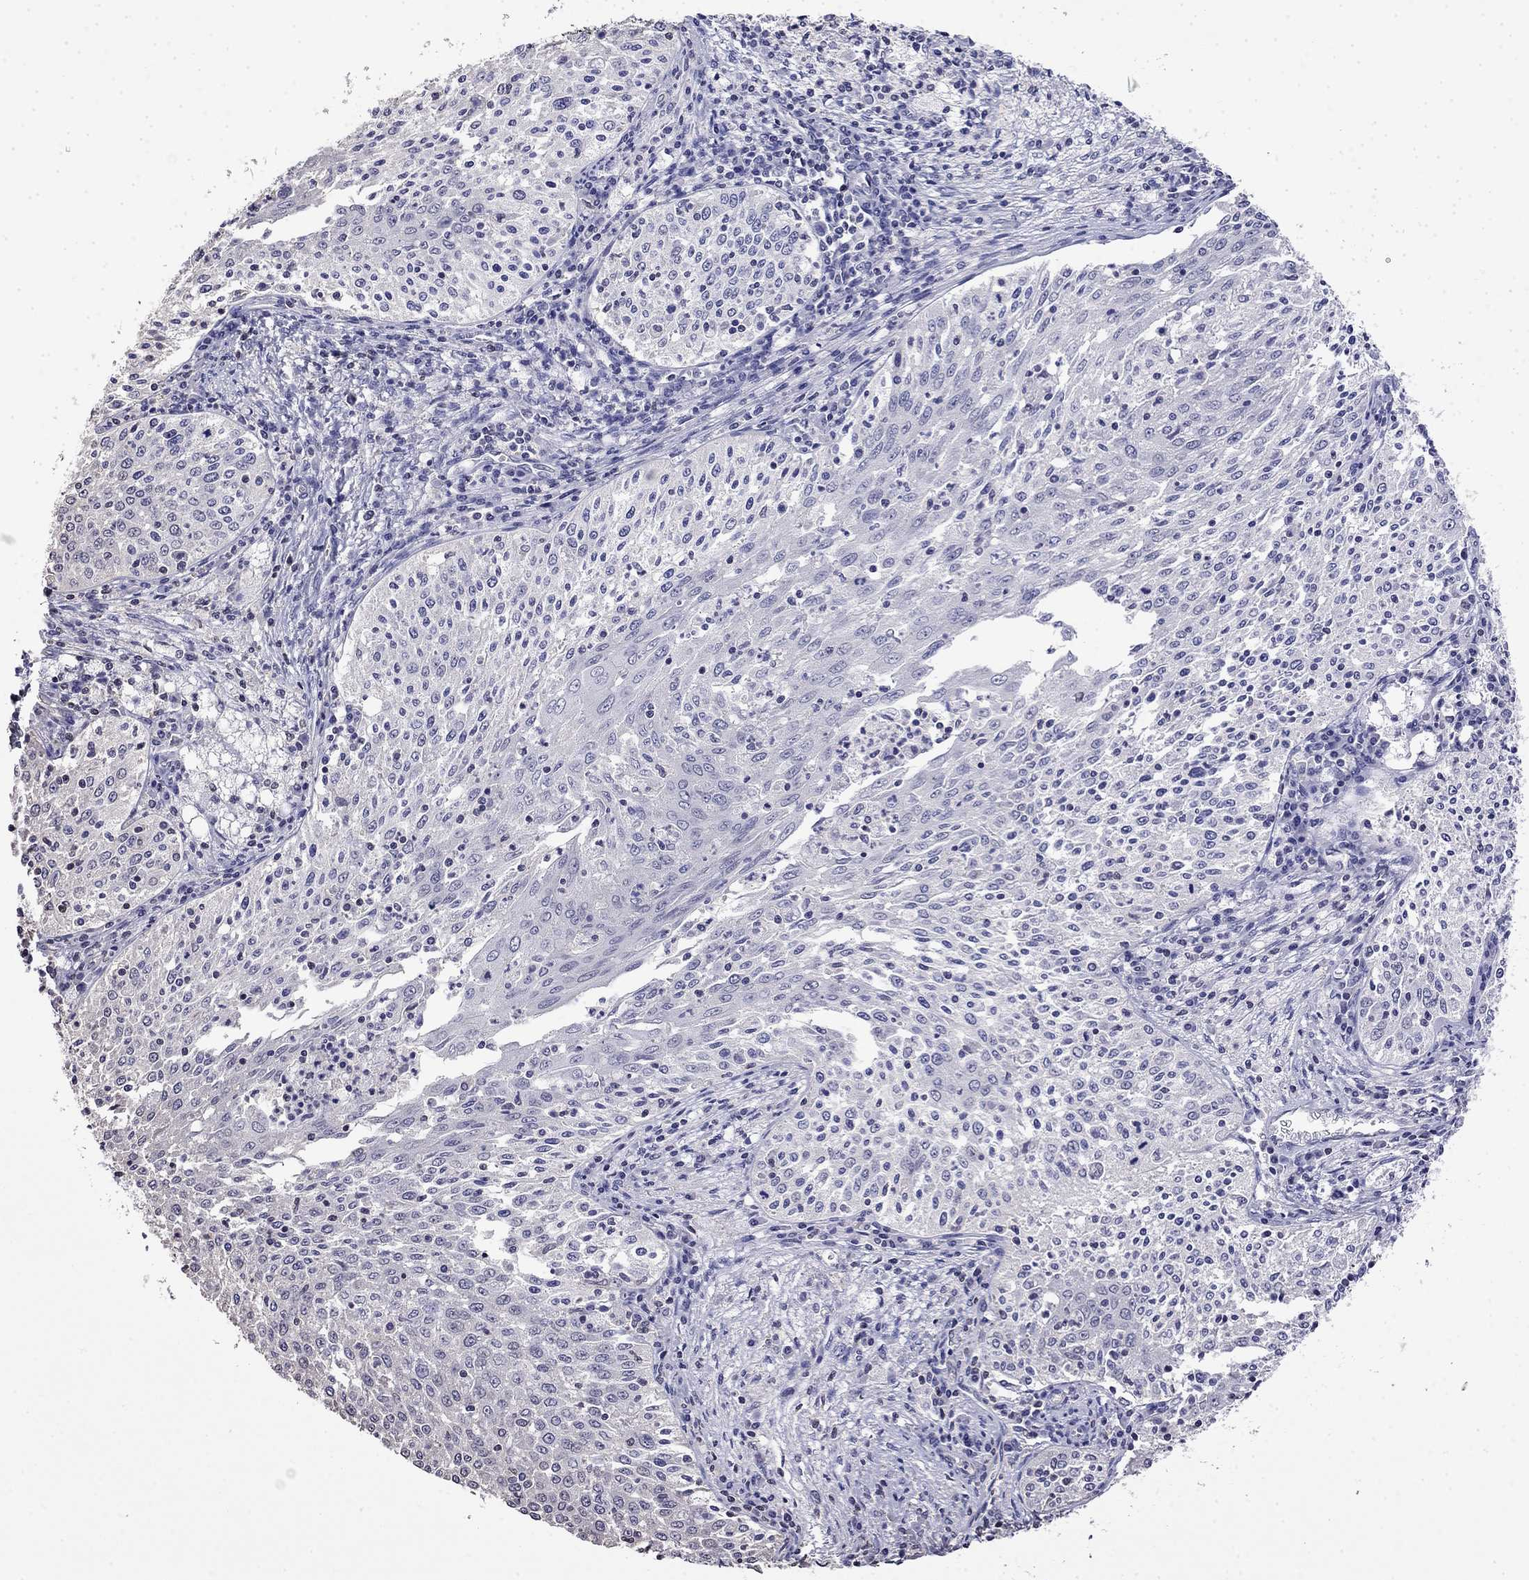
{"staining": {"intensity": "negative", "quantity": "none", "location": "none"}, "tissue": "cervical cancer", "cell_type": "Tumor cells", "image_type": "cancer", "snomed": [{"axis": "morphology", "description": "Squamous cell carcinoma, NOS"}, {"axis": "topography", "description": "Cervix"}], "caption": "IHC image of human cervical cancer (squamous cell carcinoma) stained for a protein (brown), which shows no expression in tumor cells.", "gene": "GUCA1B", "patient": {"sex": "female", "age": 41}}